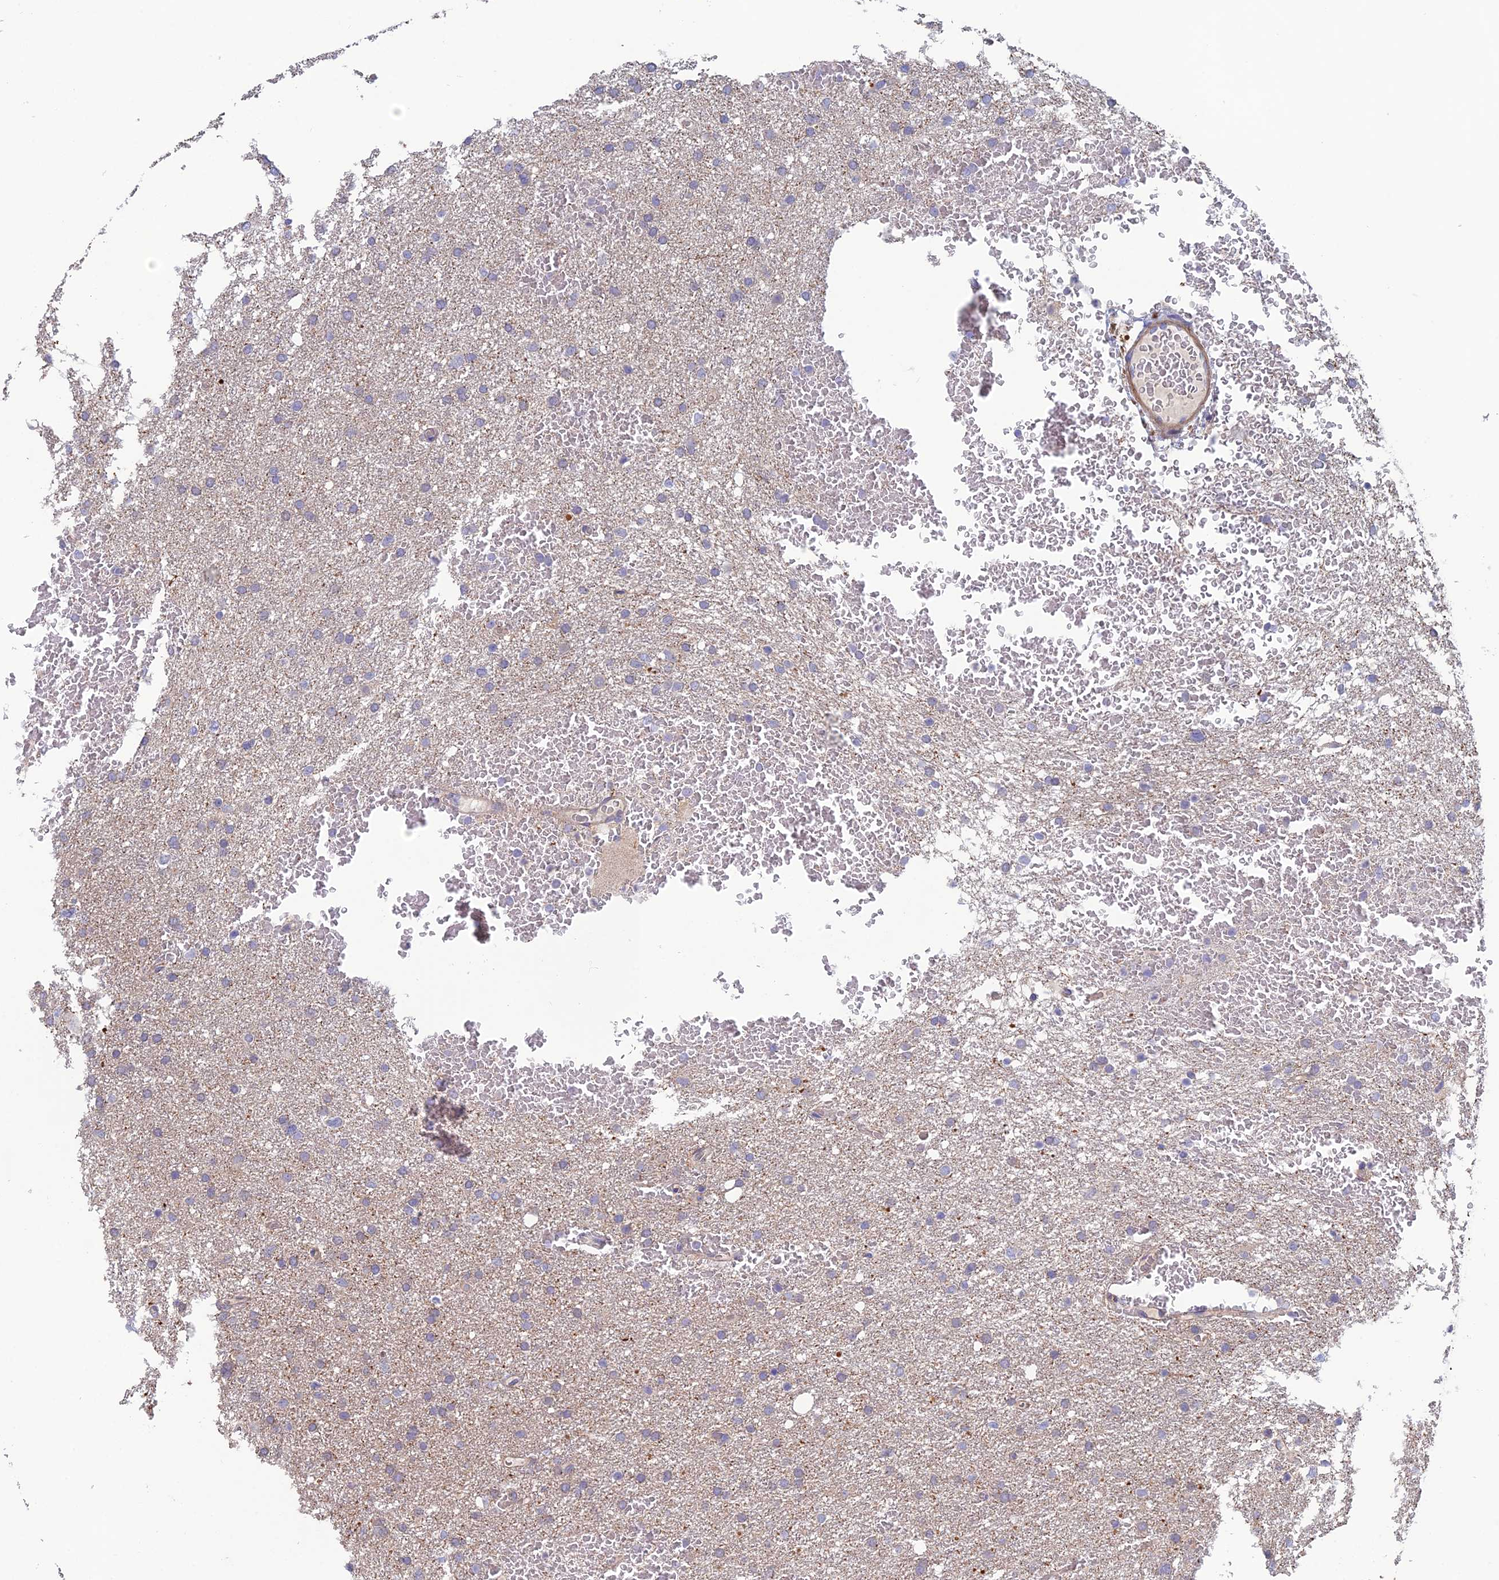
{"staining": {"intensity": "negative", "quantity": "none", "location": "none"}, "tissue": "glioma", "cell_type": "Tumor cells", "image_type": "cancer", "snomed": [{"axis": "morphology", "description": "Glioma, malignant, High grade"}, {"axis": "topography", "description": "Cerebral cortex"}], "caption": "This is a micrograph of IHC staining of glioma, which shows no expression in tumor cells.", "gene": "C15orf62", "patient": {"sex": "female", "age": 36}}